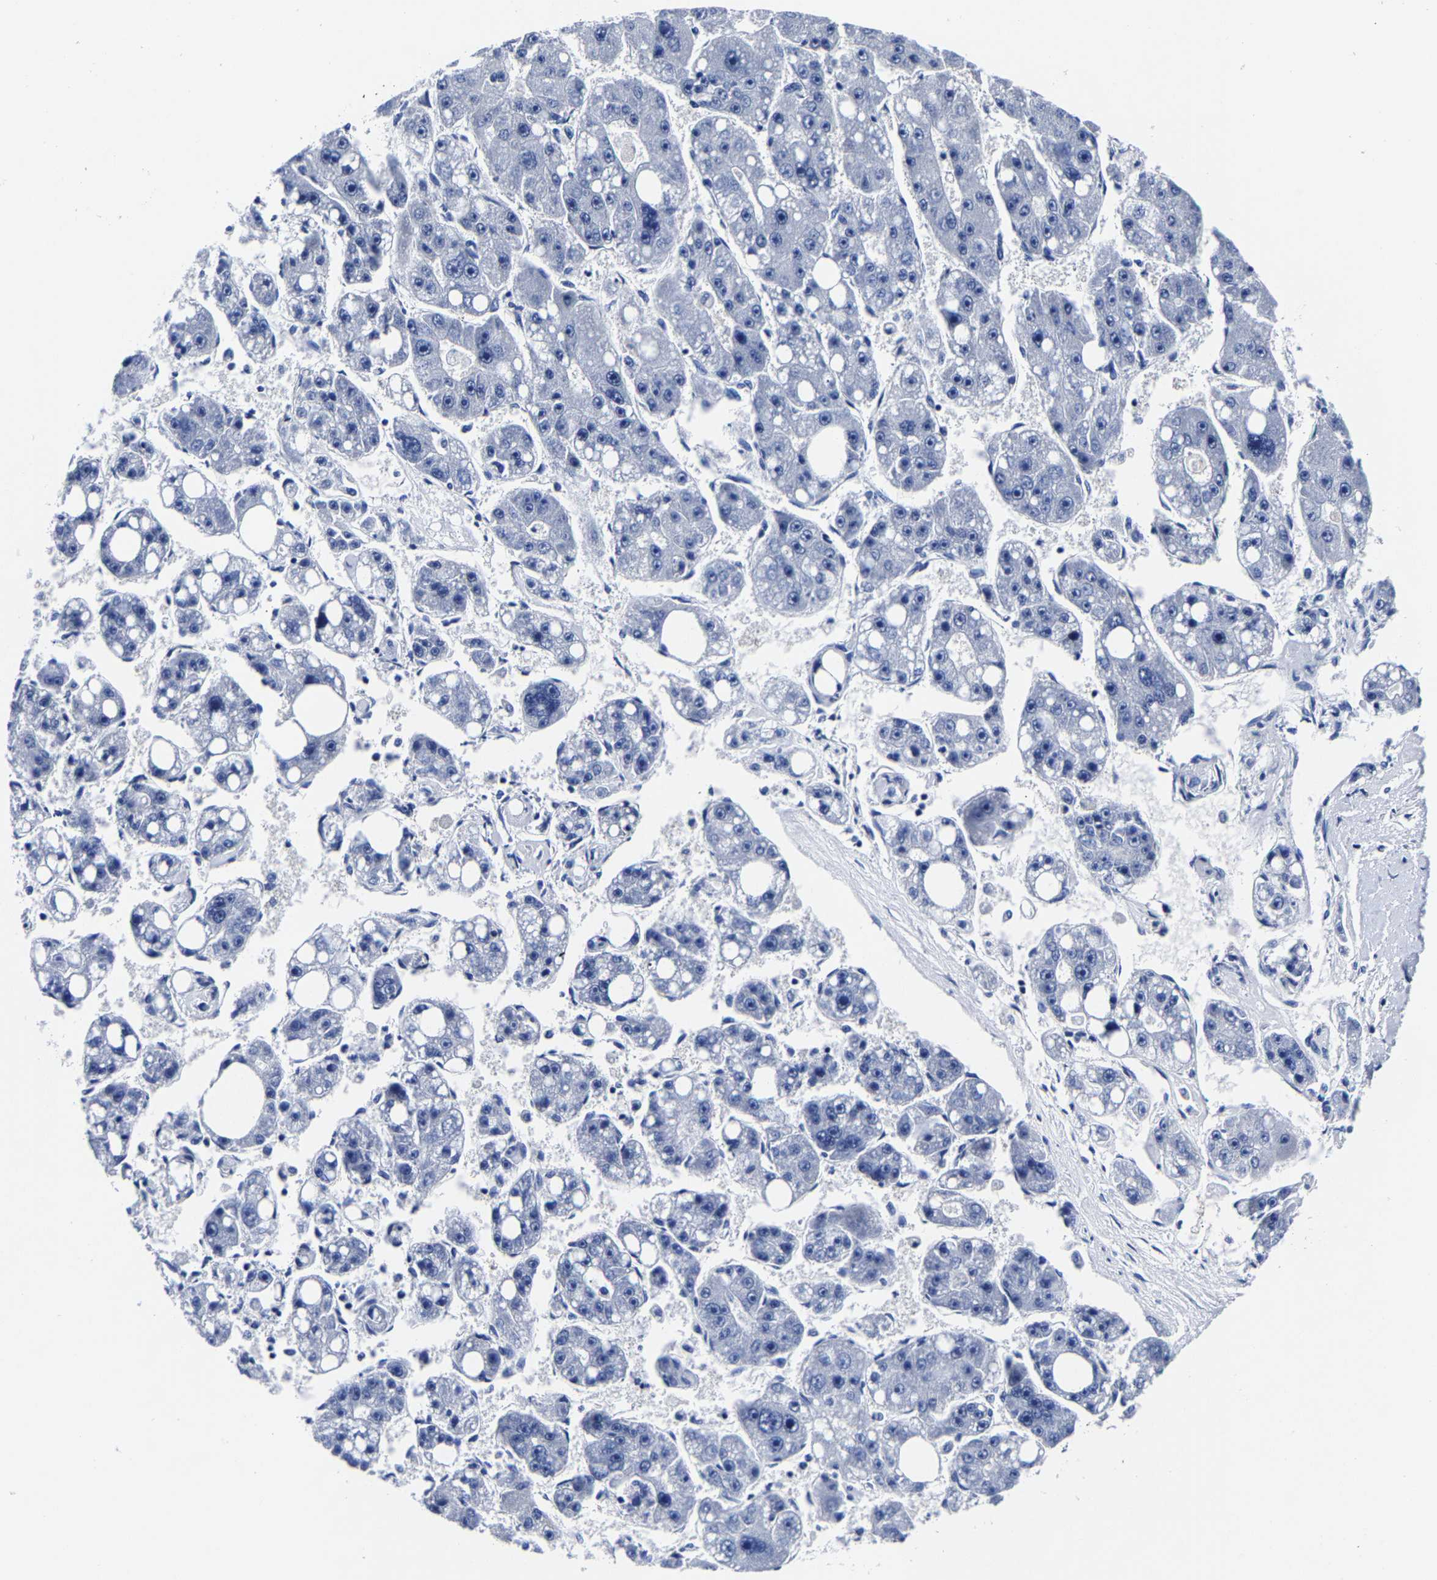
{"staining": {"intensity": "negative", "quantity": "none", "location": "none"}, "tissue": "liver cancer", "cell_type": "Tumor cells", "image_type": "cancer", "snomed": [{"axis": "morphology", "description": "Carcinoma, Hepatocellular, NOS"}, {"axis": "topography", "description": "Liver"}], "caption": "Human liver hepatocellular carcinoma stained for a protein using IHC shows no positivity in tumor cells.", "gene": "CPA2", "patient": {"sex": "female", "age": 61}}